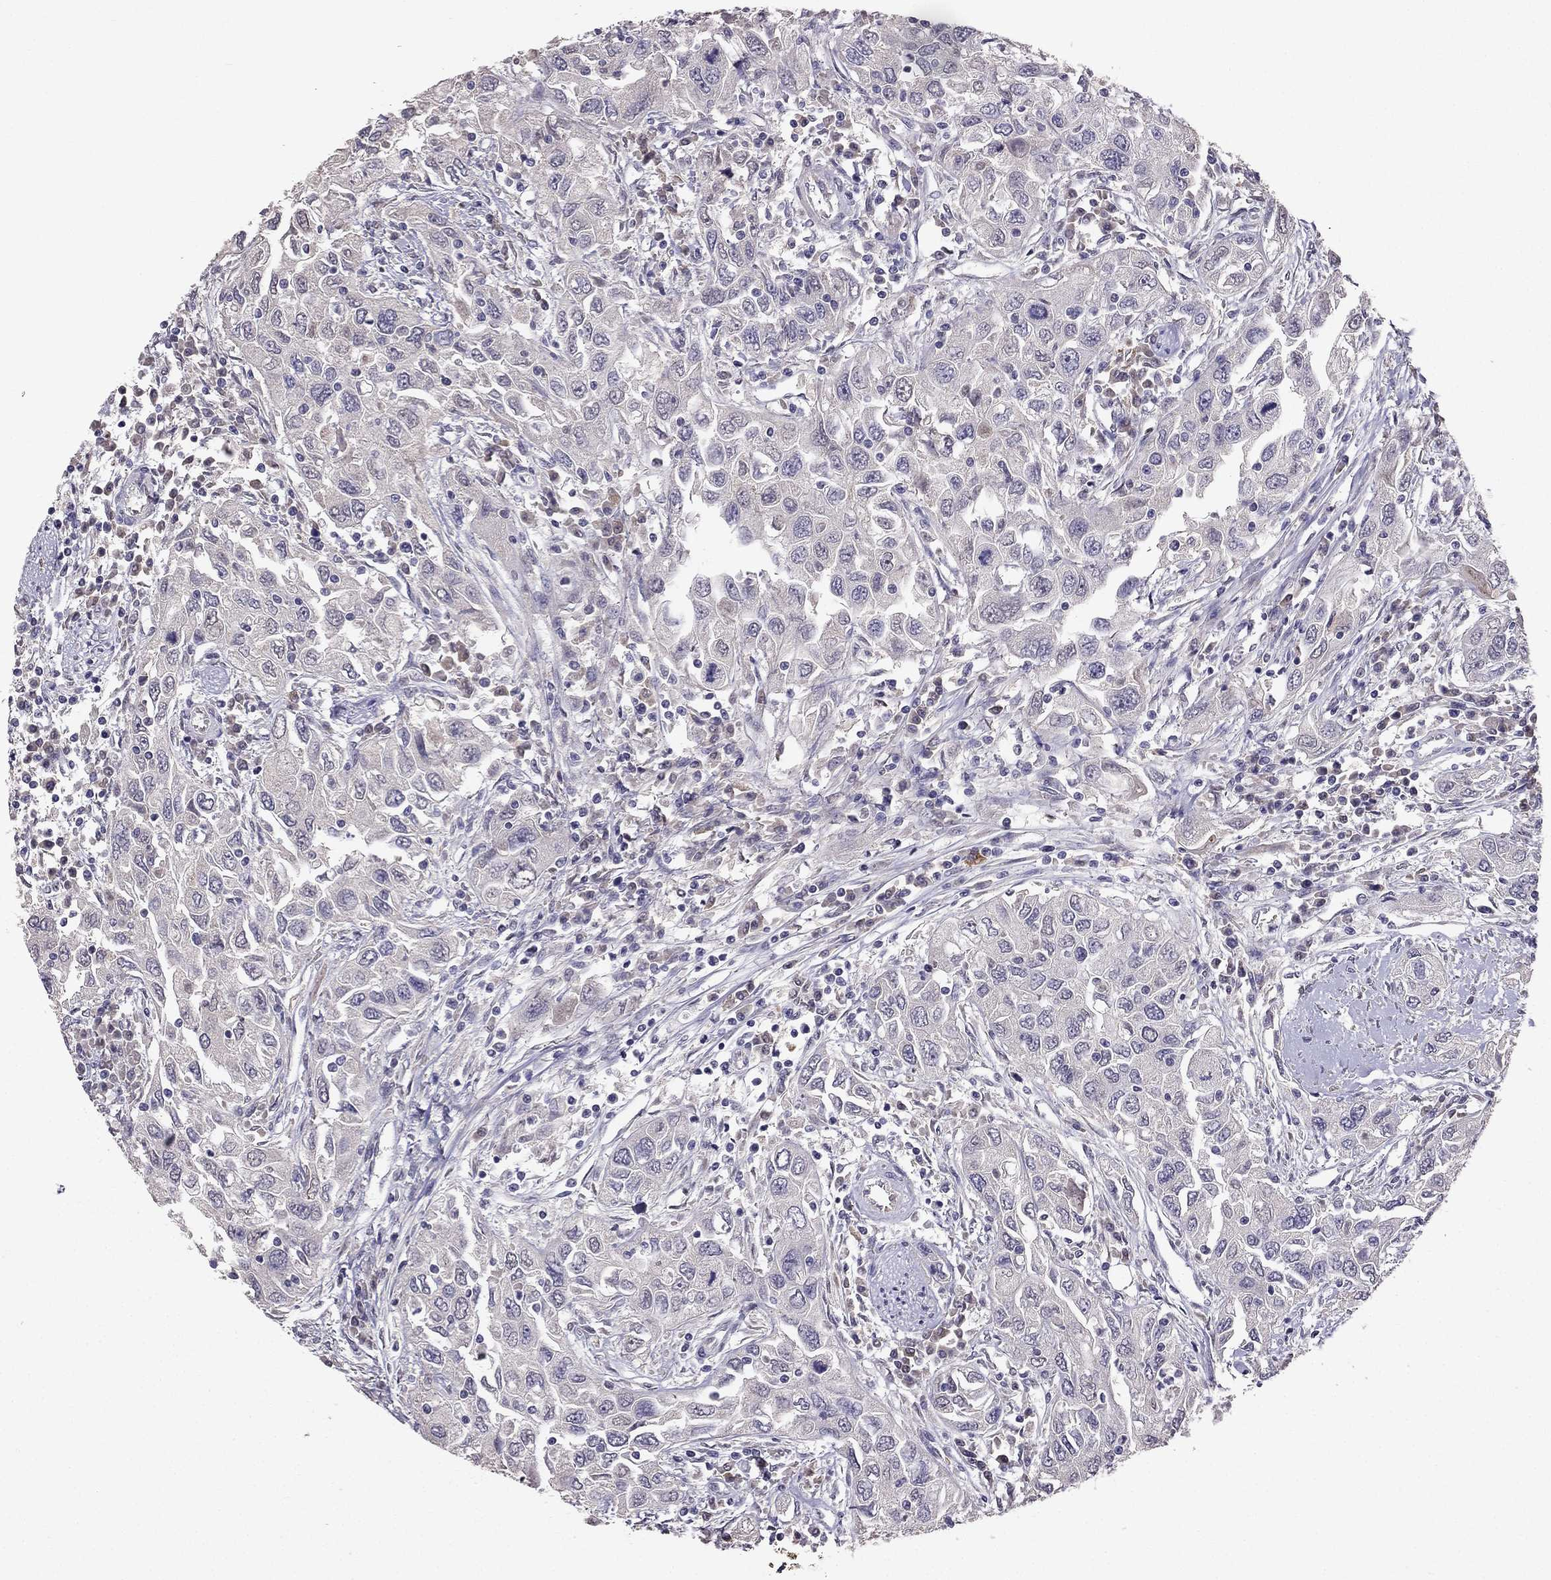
{"staining": {"intensity": "negative", "quantity": "none", "location": "none"}, "tissue": "urothelial cancer", "cell_type": "Tumor cells", "image_type": "cancer", "snomed": [{"axis": "morphology", "description": "Urothelial carcinoma, High grade"}, {"axis": "topography", "description": "Urinary bladder"}], "caption": "High magnification brightfield microscopy of urothelial cancer stained with DAB (3,3'-diaminobenzidine) (brown) and counterstained with hematoxylin (blue): tumor cells show no significant expression.", "gene": "SCG5", "patient": {"sex": "male", "age": 76}}